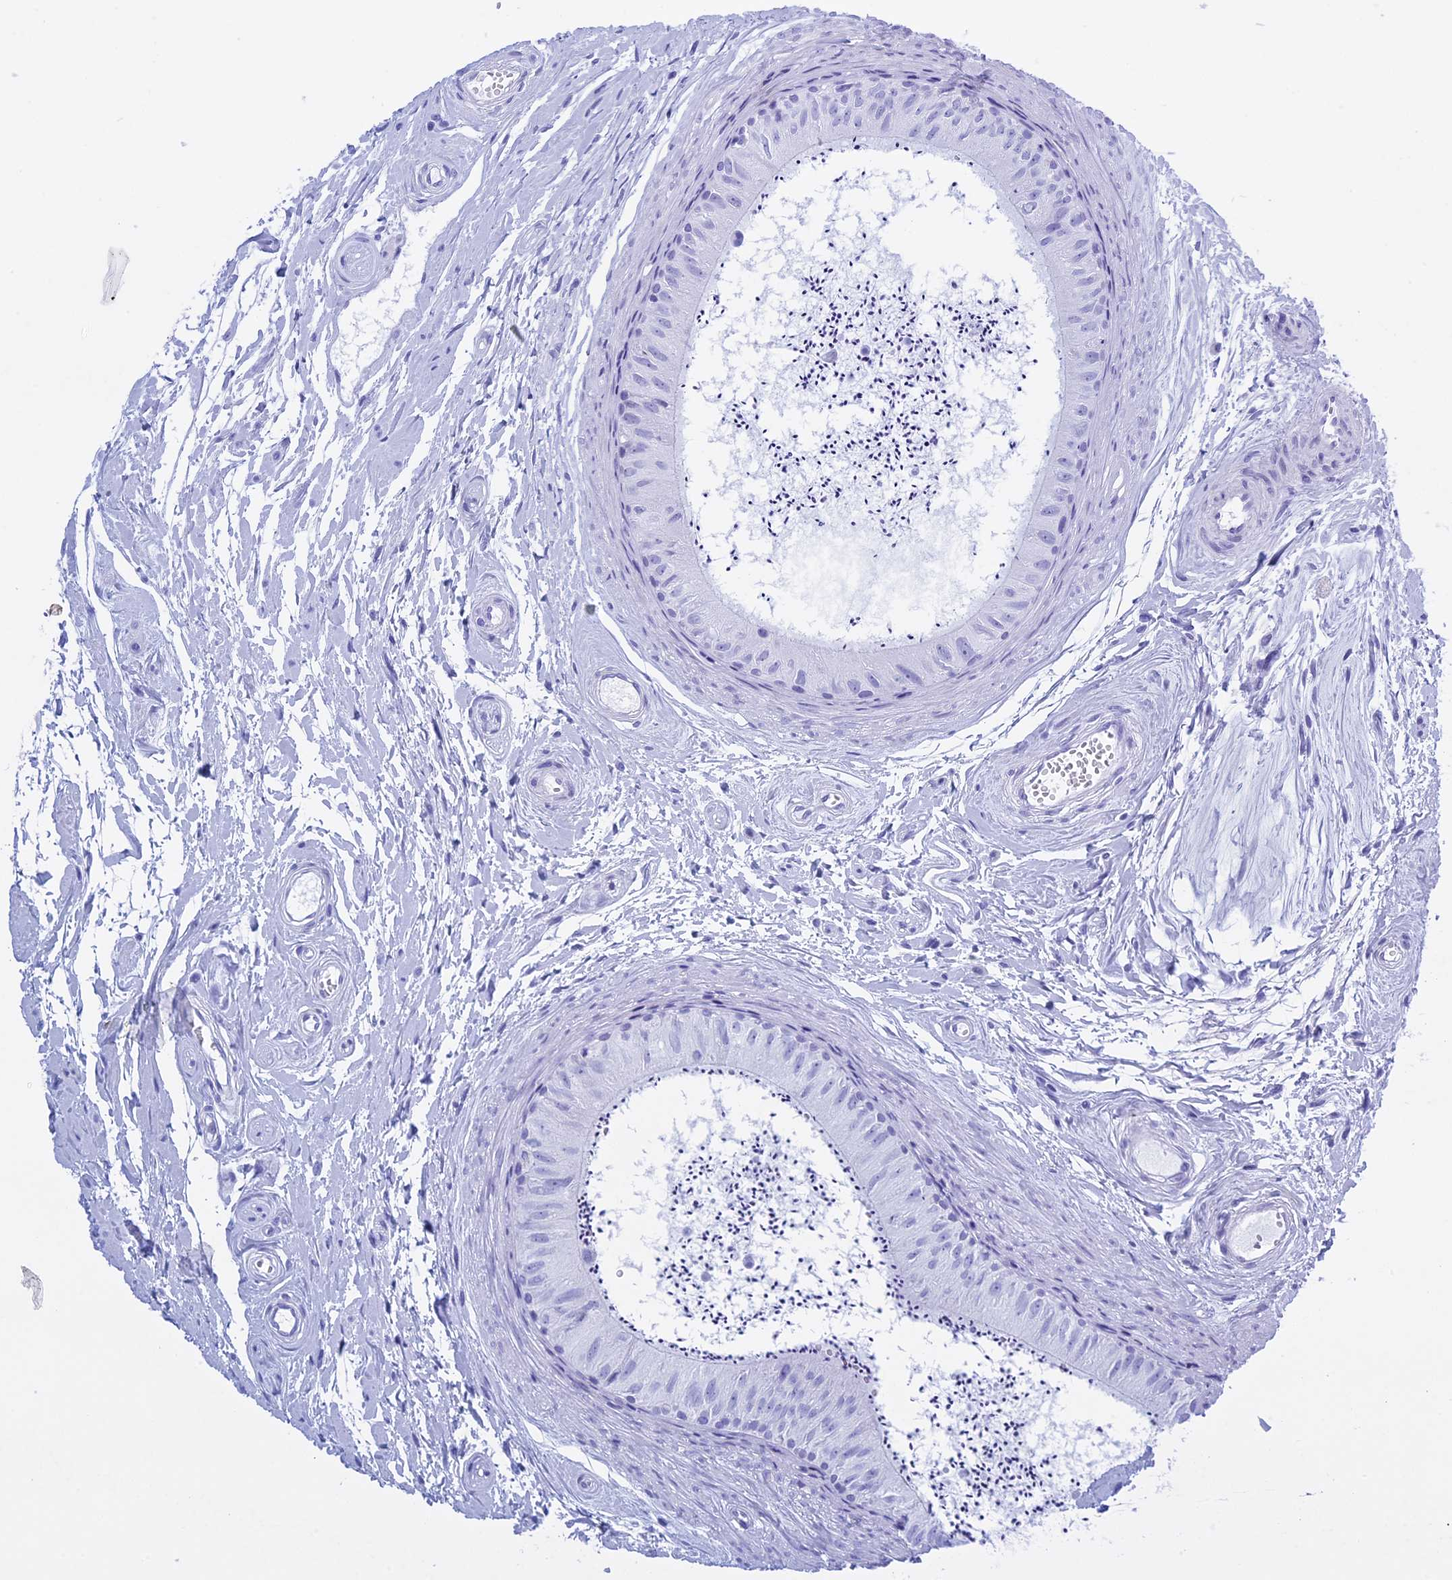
{"staining": {"intensity": "negative", "quantity": "none", "location": "none"}, "tissue": "epididymis", "cell_type": "Glandular cells", "image_type": "normal", "snomed": [{"axis": "morphology", "description": "Normal tissue, NOS"}, {"axis": "topography", "description": "Epididymis"}], "caption": "DAB (3,3'-diaminobenzidine) immunohistochemical staining of benign human epididymis exhibits no significant staining in glandular cells.", "gene": "KCTD21", "patient": {"sex": "male", "age": 56}}